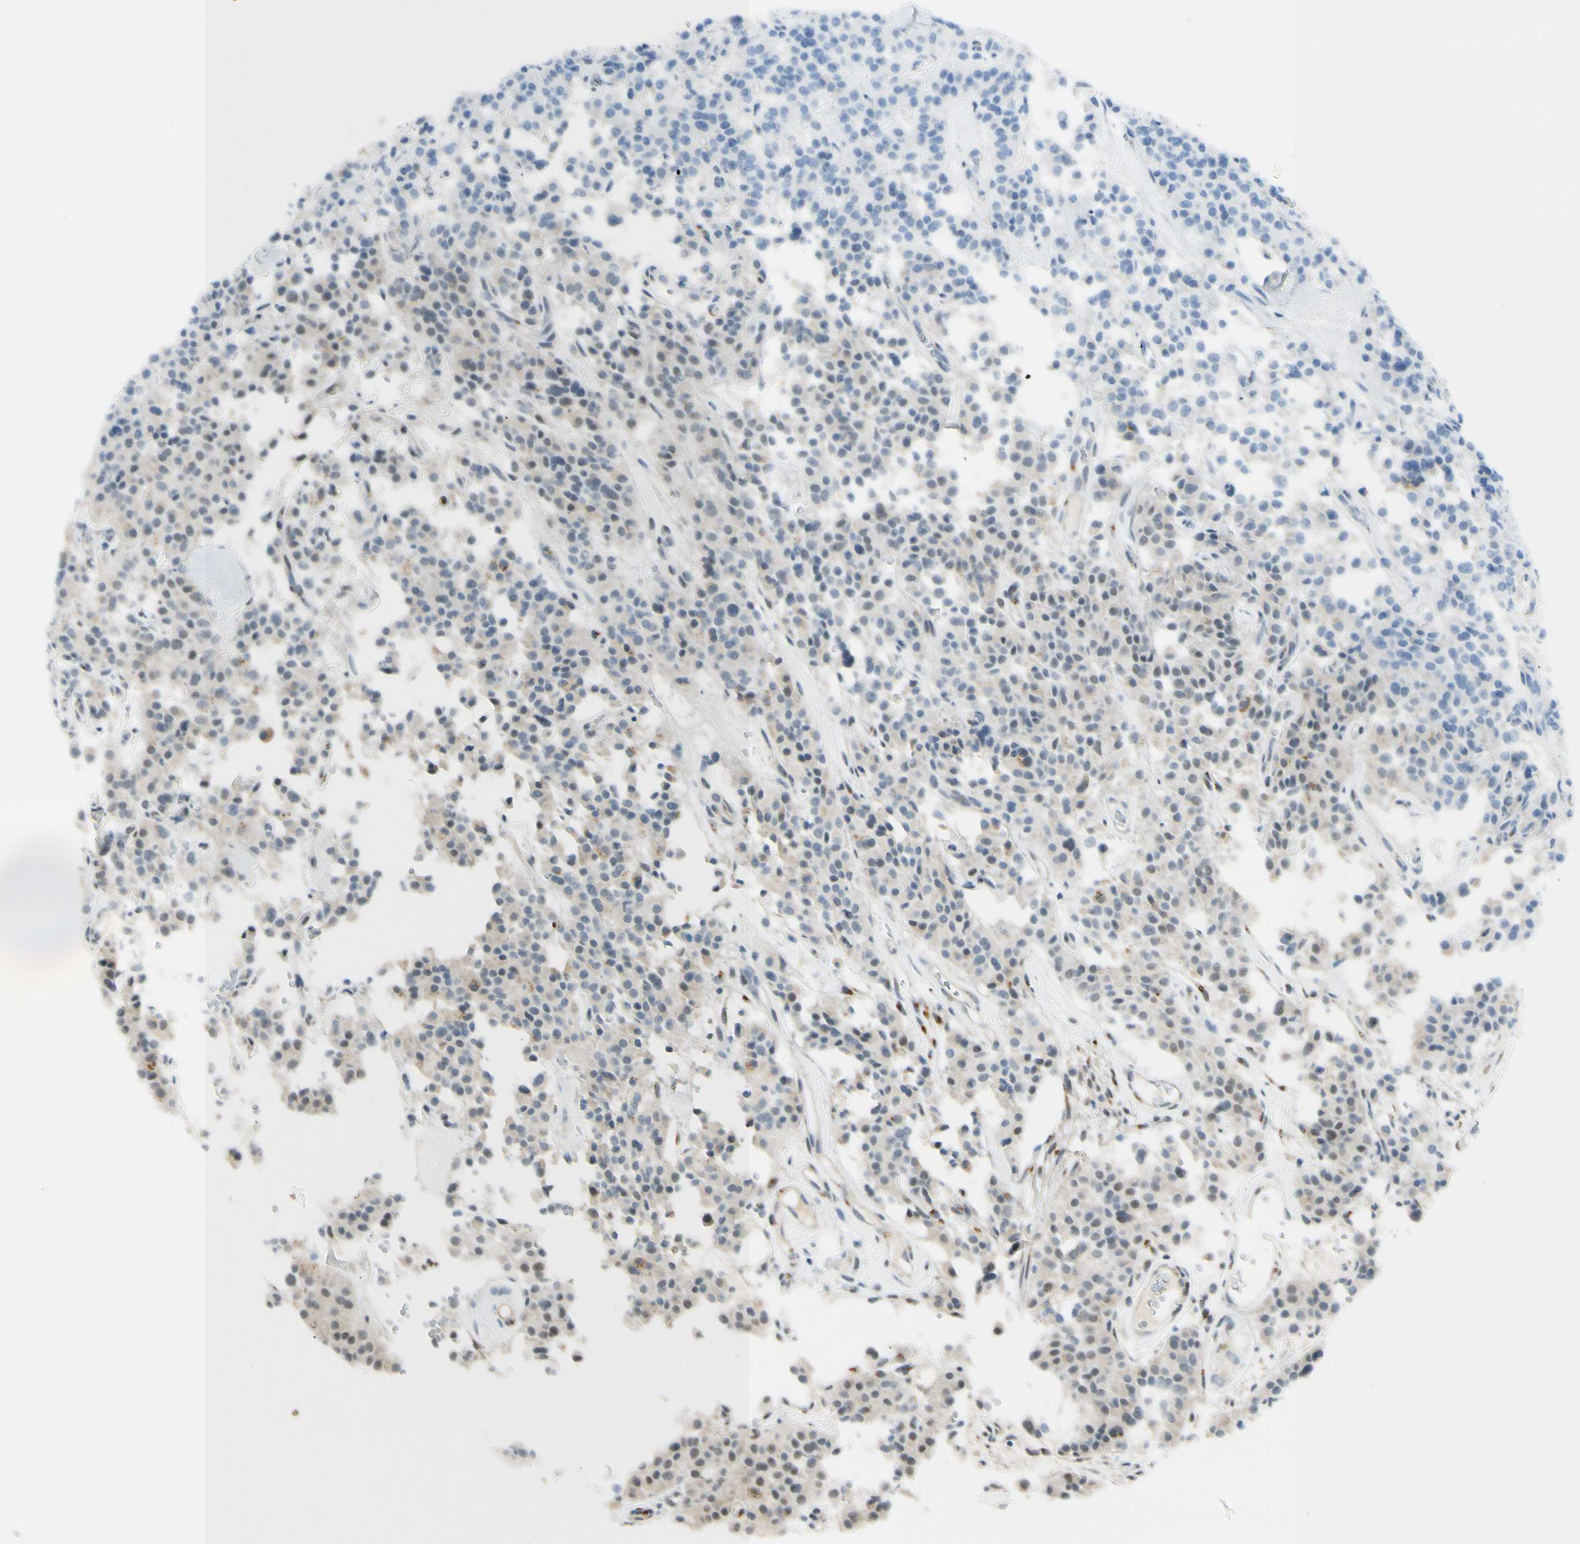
{"staining": {"intensity": "negative", "quantity": "none", "location": "none"}, "tissue": "carcinoid", "cell_type": "Tumor cells", "image_type": "cancer", "snomed": [{"axis": "morphology", "description": "Carcinoid, malignant, NOS"}, {"axis": "topography", "description": "Lung"}], "caption": "IHC of carcinoid displays no expression in tumor cells. (Stains: DAB (3,3'-diaminobenzidine) immunohistochemistry (IHC) with hematoxylin counter stain, Microscopy: brightfield microscopy at high magnification).", "gene": "B4GALNT1", "patient": {"sex": "male", "age": 30}}